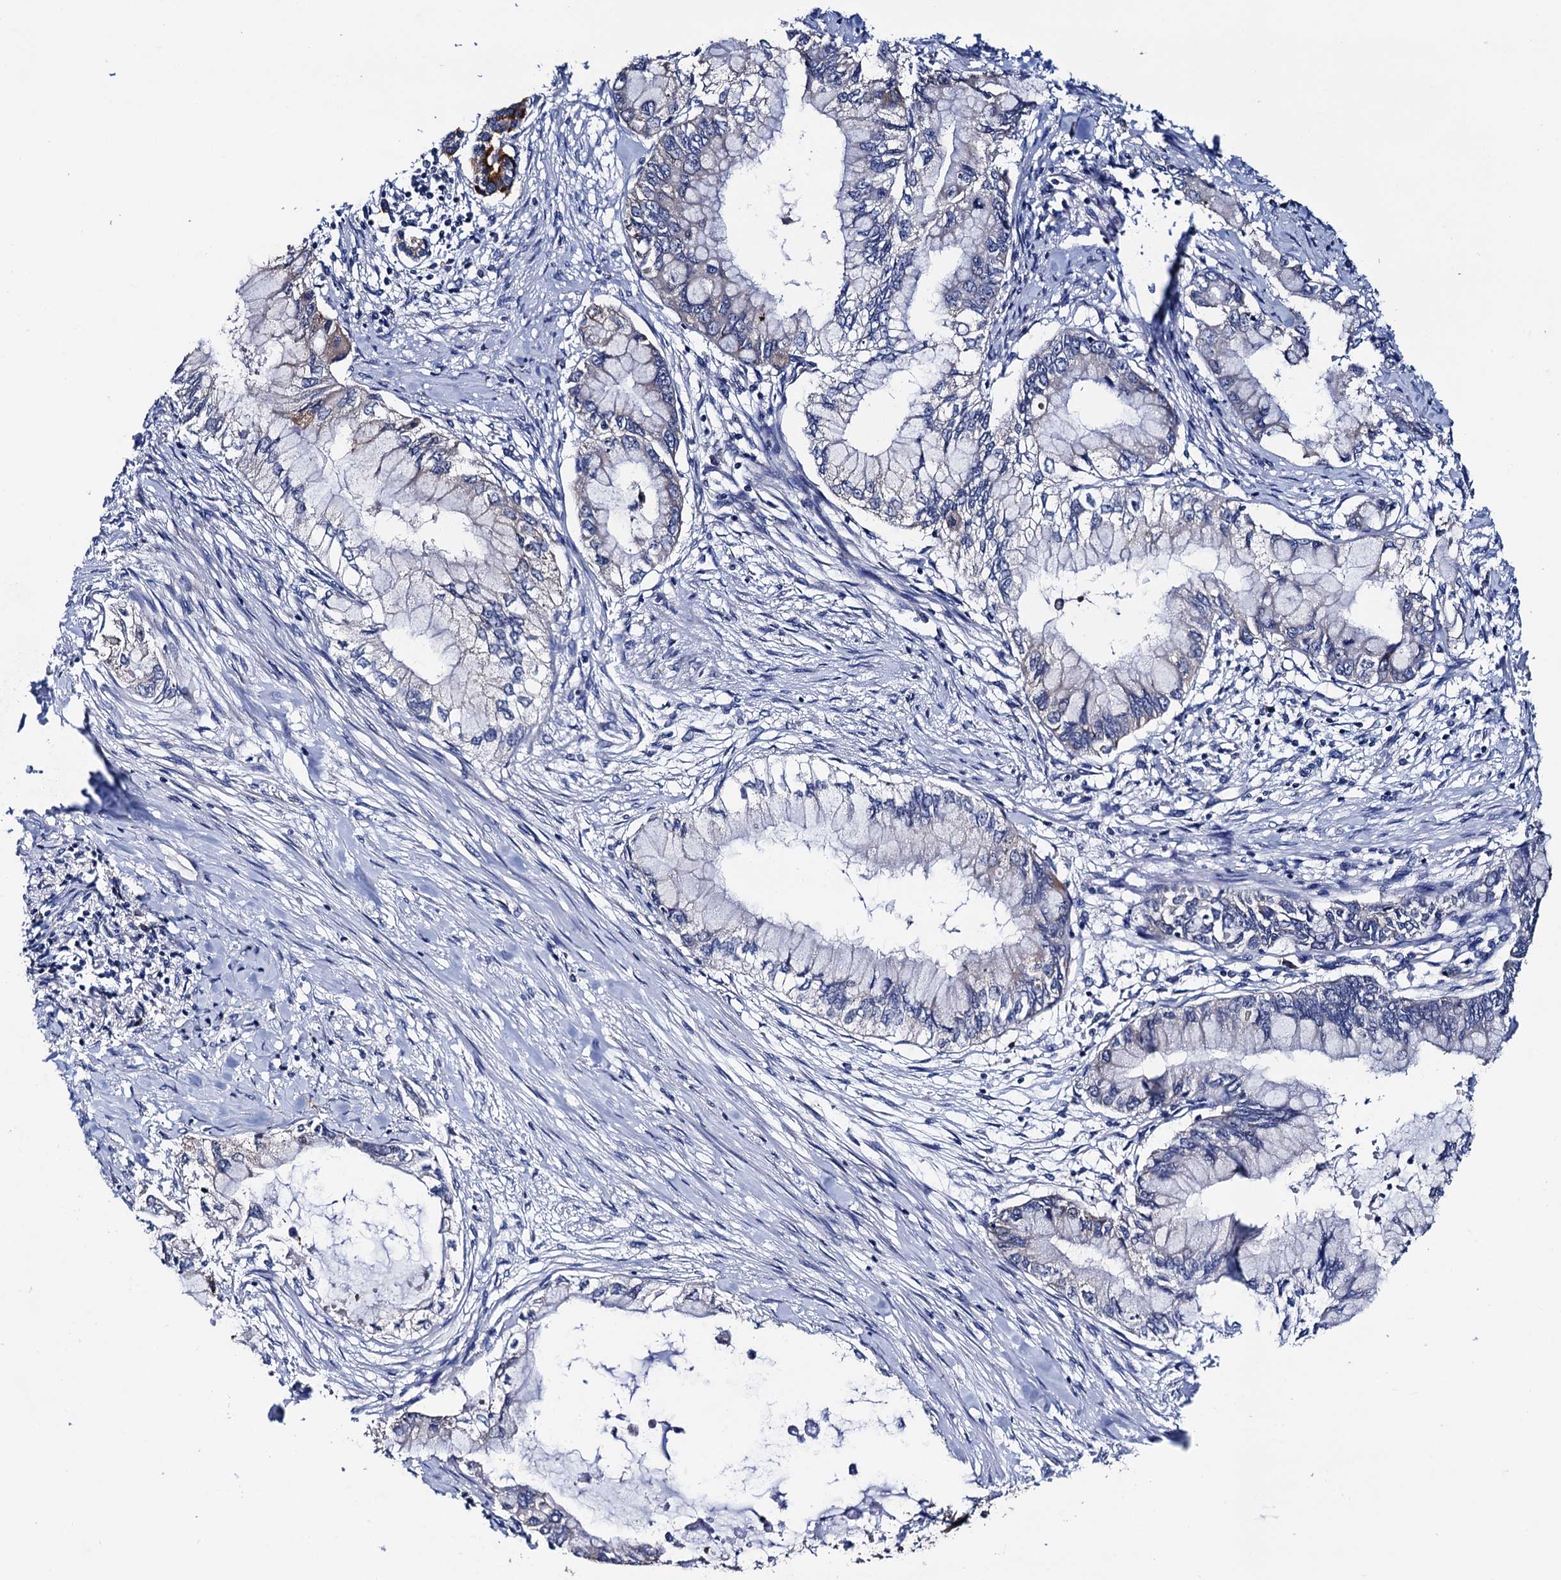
{"staining": {"intensity": "negative", "quantity": "none", "location": "none"}, "tissue": "pancreatic cancer", "cell_type": "Tumor cells", "image_type": "cancer", "snomed": [{"axis": "morphology", "description": "Adenocarcinoma, NOS"}, {"axis": "topography", "description": "Pancreas"}], "caption": "This is a photomicrograph of IHC staining of pancreatic cancer, which shows no staining in tumor cells.", "gene": "TRMT112", "patient": {"sex": "male", "age": 48}}